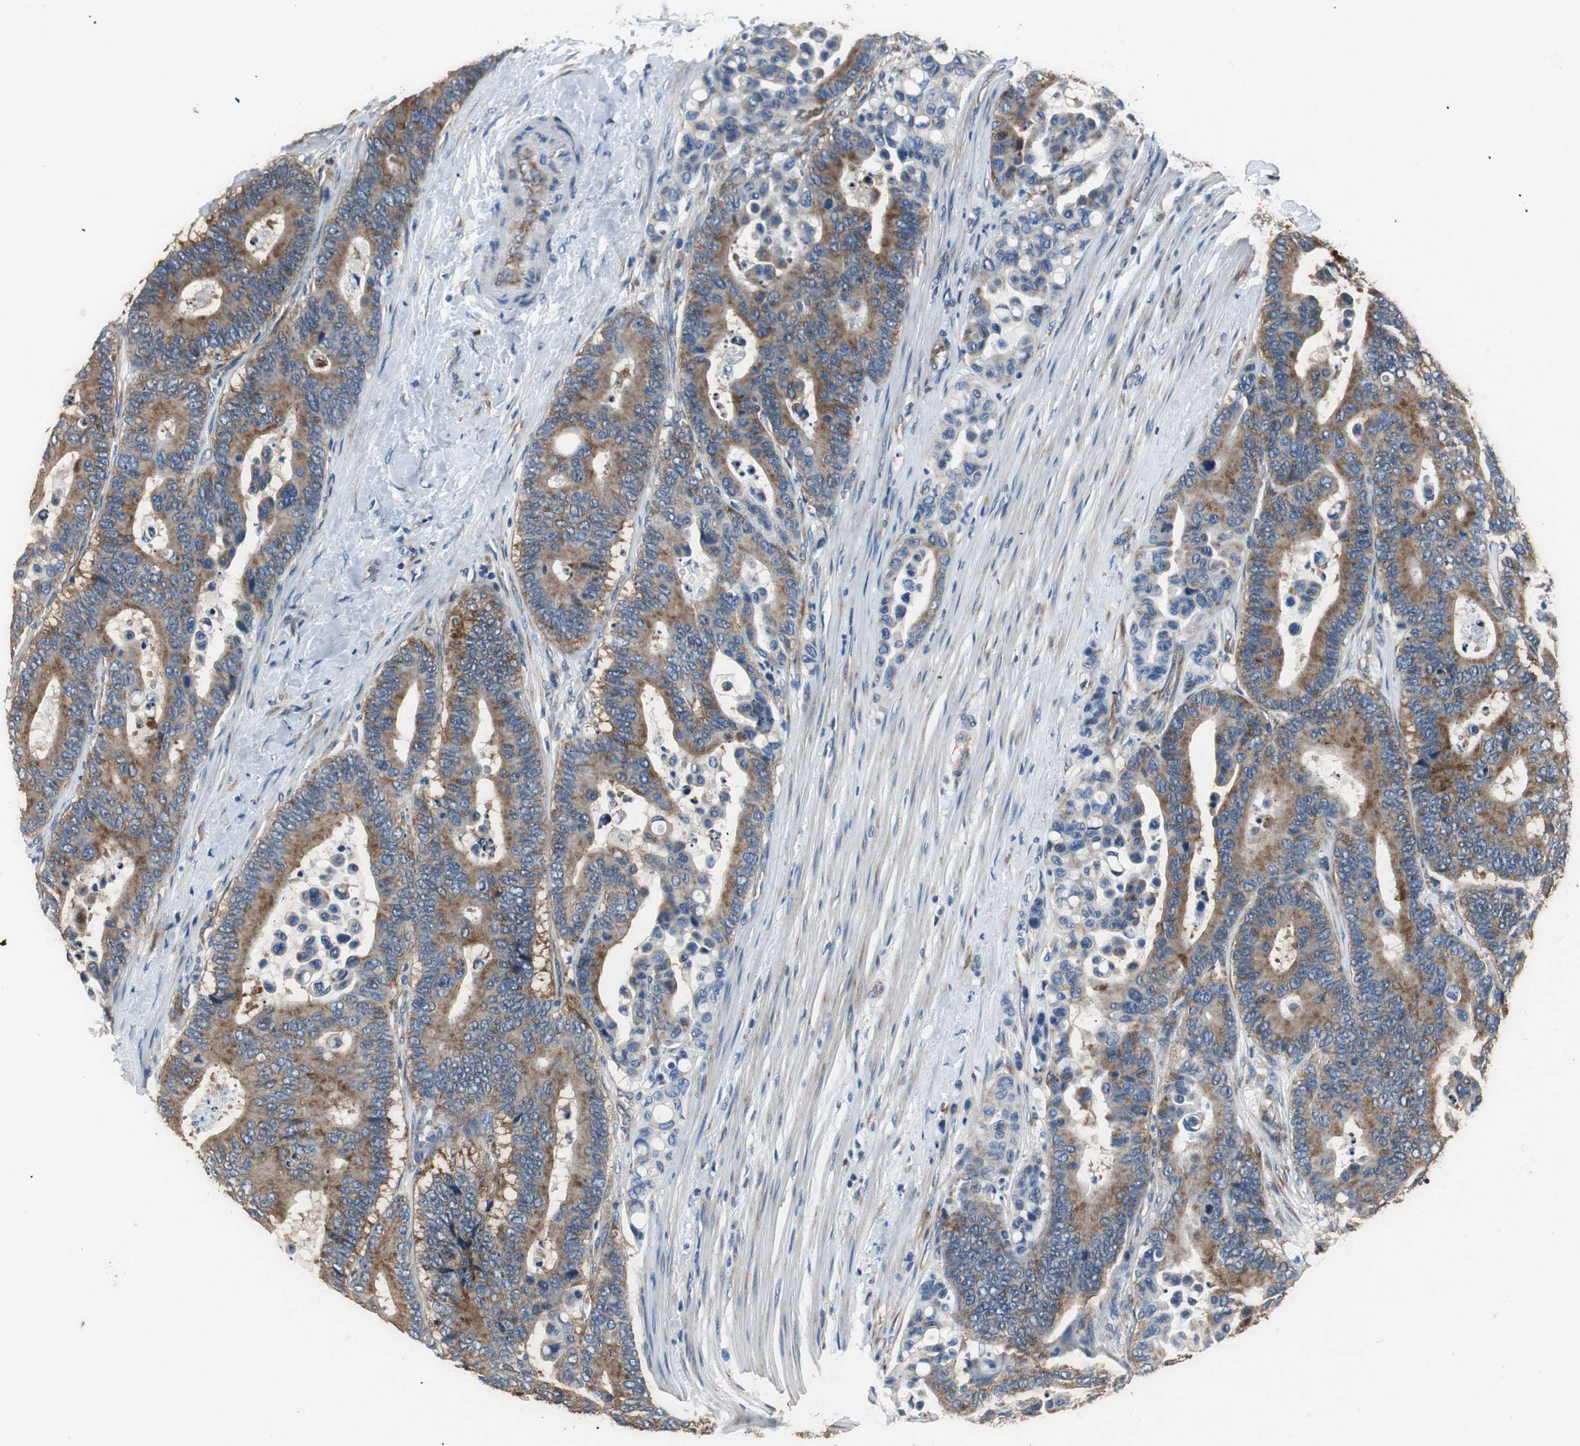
{"staining": {"intensity": "strong", "quantity": ">75%", "location": "cytoplasmic/membranous"}, "tissue": "colorectal cancer", "cell_type": "Tumor cells", "image_type": "cancer", "snomed": [{"axis": "morphology", "description": "Normal tissue, NOS"}, {"axis": "morphology", "description": "Adenocarcinoma, NOS"}, {"axis": "topography", "description": "Colon"}], "caption": "The histopathology image shows staining of colorectal cancer (adenocarcinoma), revealing strong cytoplasmic/membranous protein staining (brown color) within tumor cells.", "gene": "RPL35", "patient": {"sex": "male", "age": 82}}